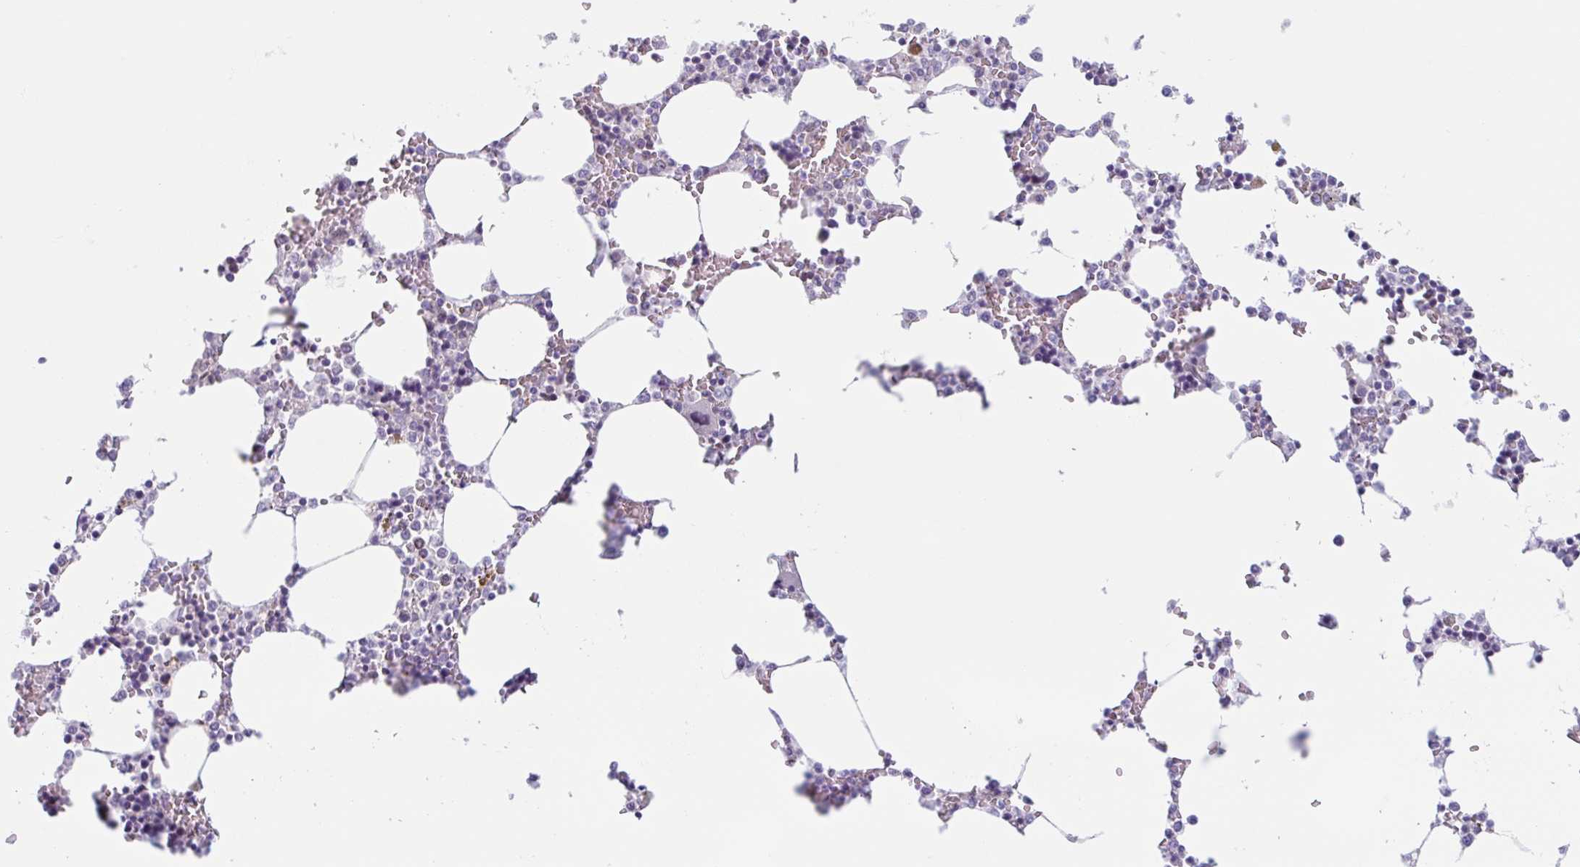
{"staining": {"intensity": "negative", "quantity": "none", "location": "none"}, "tissue": "bone marrow", "cell_type": "Hematopoietic cells", "image_type": "normal", "snomed": [{"axis": "morphology", "description": "Normal tissue, NOS"}, {"axis": "topography", "description": "Bone marrow"}], "caption": "An IHC micrograph of benign bone marrow is shown. There is no staining in hematopoietic cells of bone marrow. (DAB (3,3'-diaminobenzidine) immunohistochemistry (IHC) visualized using brightfield microscopy, high magnification).", "gene": "MYH10", "patient": {"sex": "male", "age": 64}}